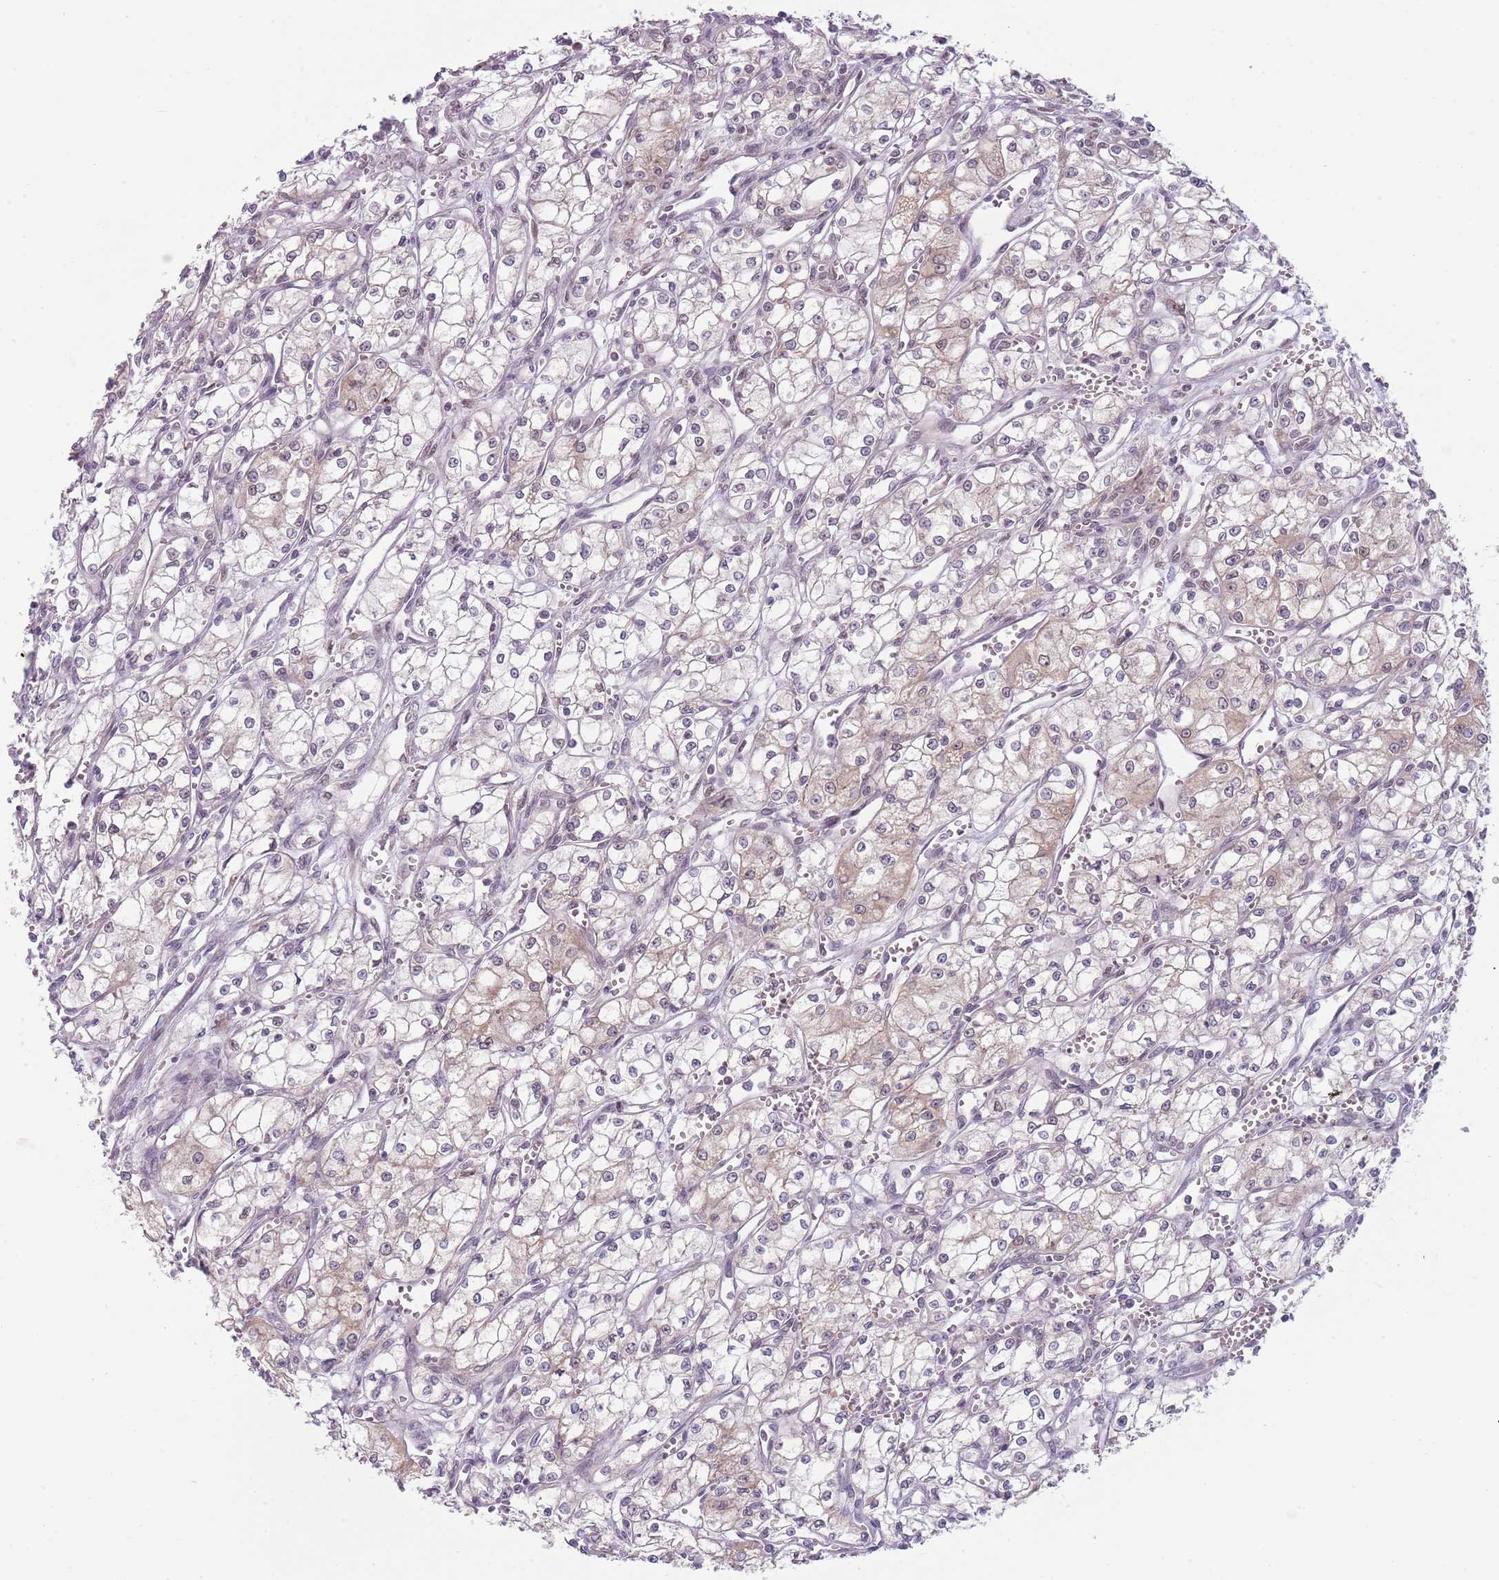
{"staining": {"intensity": "weak", "quantity": "<25%", "location": "cytoplasmic/membranous"}, "tissue": "renal cancer", "cell_type": "Tumor cells", "image_type": "cancer", "snomed": [{"axis": "morphology", "description": "Adenocarcinoma, NOS"}, {"axis": "topography", "description": "Kidney"}], "caption": "Protein analysis of adenocarcinoma (renal) demonstrates no significant expression in tumor cells.", "gene": "TM2D1", "patient": {"sex": "male", "age": 59}}